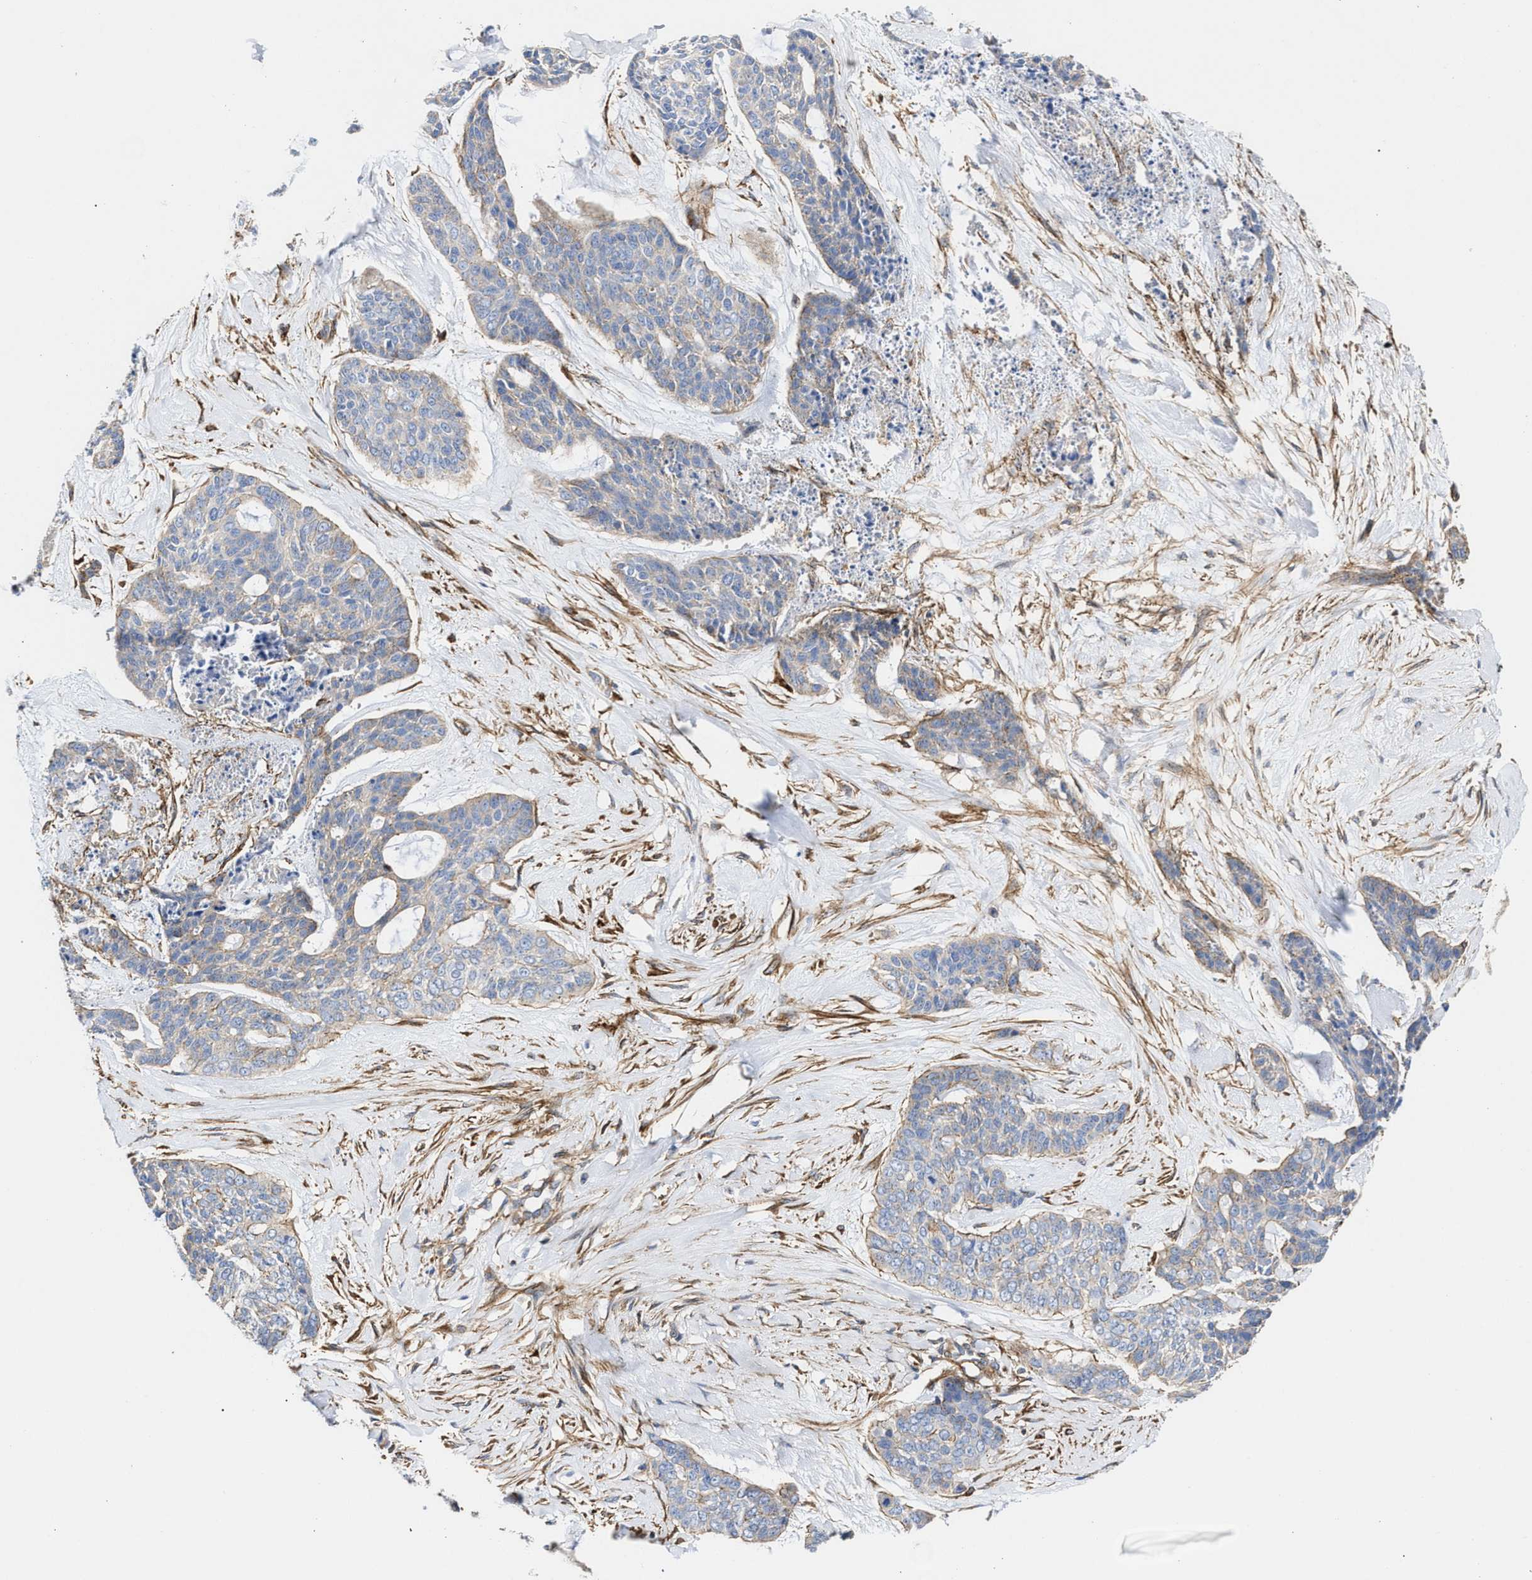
{"staining": {"intensity": "negative", "quantity": "none", "location": "none"}, "tissue": "skin cancer", "cell_type": "Tumor cells", "image_type": "cancer", "snomed": [{"axis": "morphology", "description": "Basal cell carcinoma"}, {"axis": "topography", "description": "Skin"}], "caption": "Tumor cells show no significant staining in skin cancer (basal cell carcinoma).", "gene": "HS3ST5", "patient": {"sex": "female", "age": 64}}